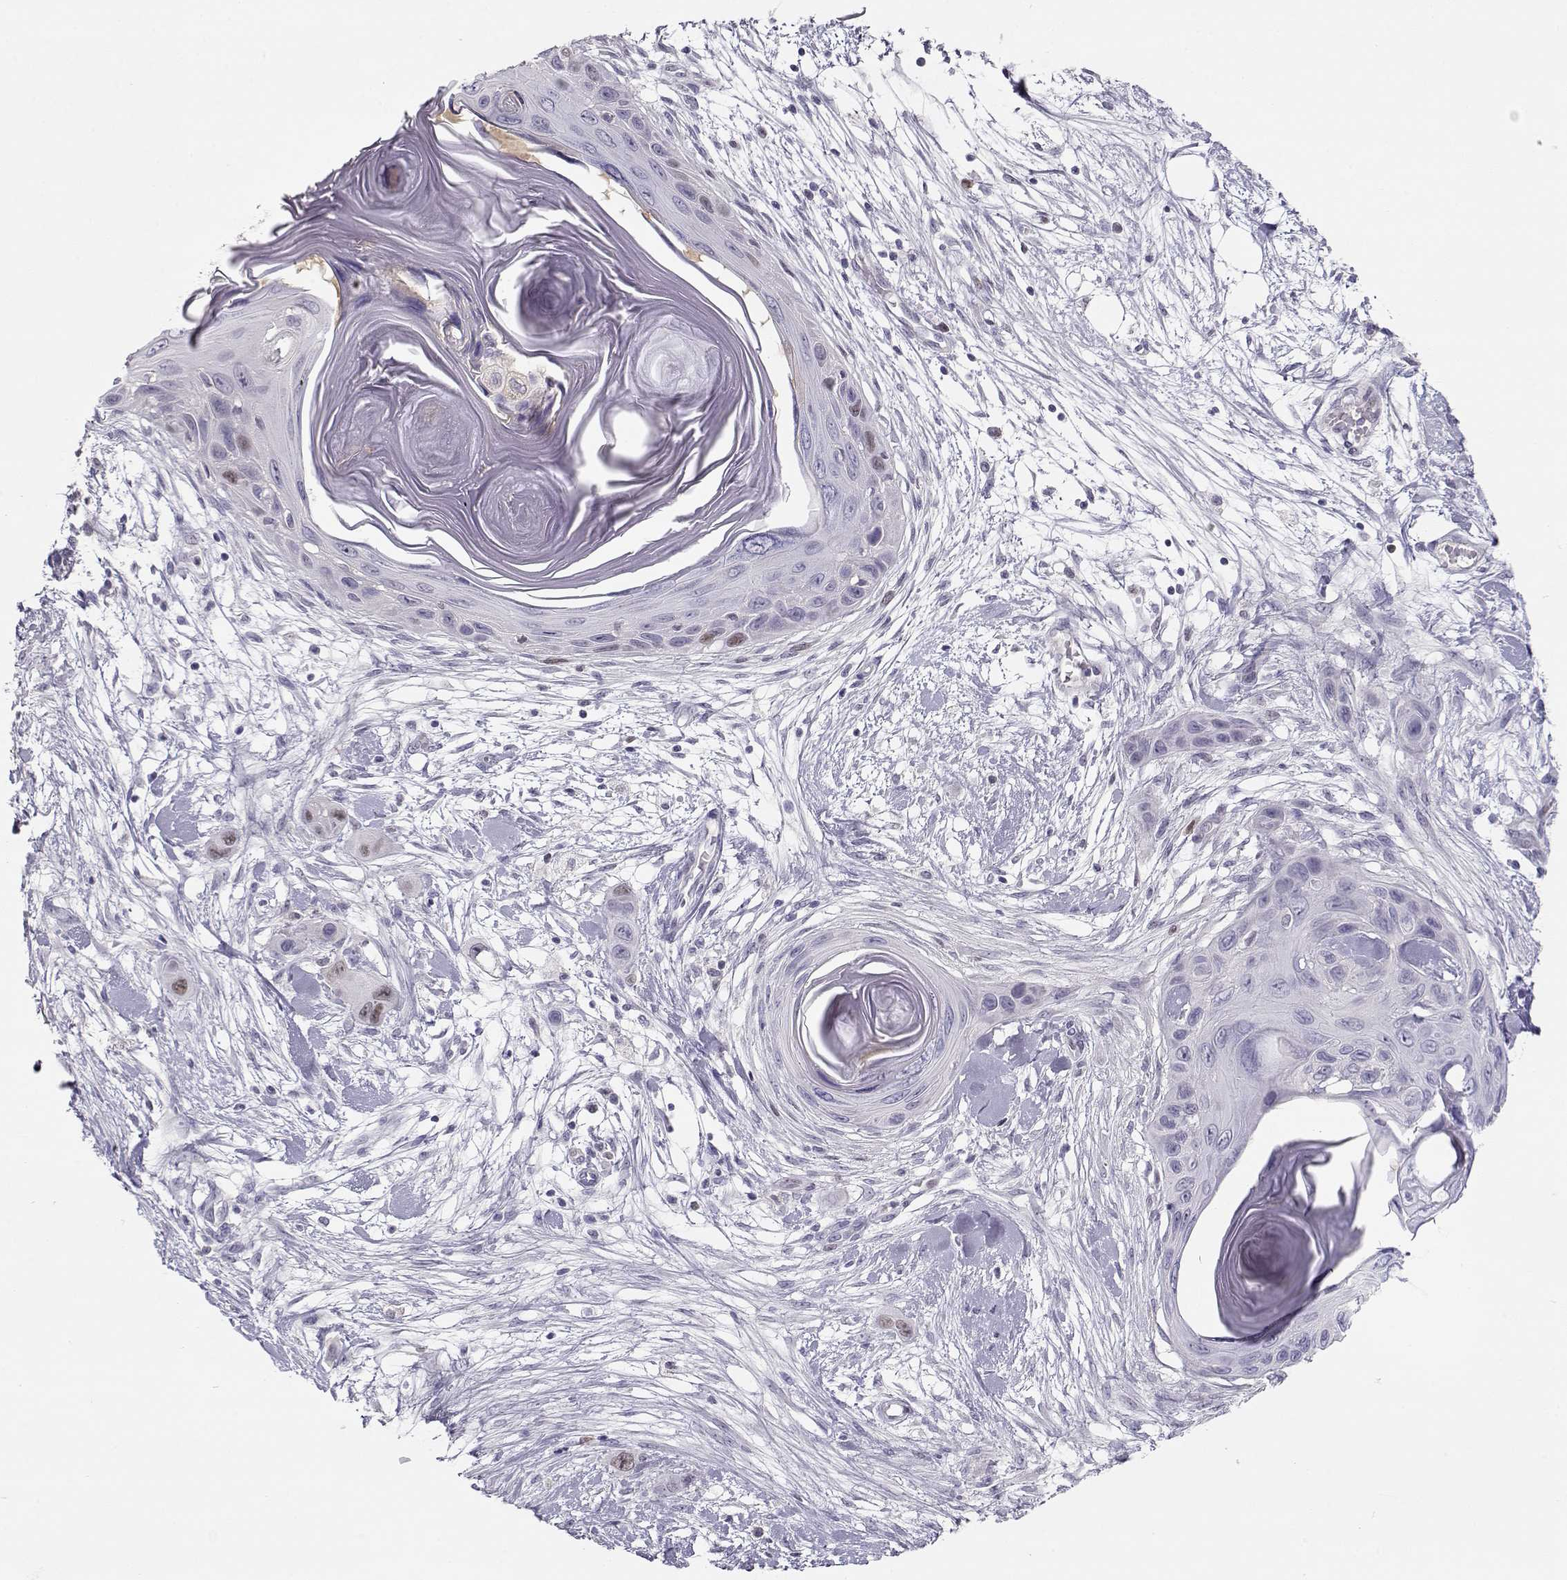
{"staining": {"intensity": "weak", "quantity": "<25%", "location": "nuclear"}, "tissue": "skin cancer", "cell_type": "Tumor cells", "image_type": "cancer", "snomed": [{"axis": "morphology", "description": "Squamous cell carcinoma, NOS"}, {"axis": "topography", "description": "Skin"}], "caption": "Micrograph shows no significant protein expression in tumor cells of squamous cell carcinoma (skin).", "gene": "OPN5", "patient": {"sex": "male", "age": 79}}